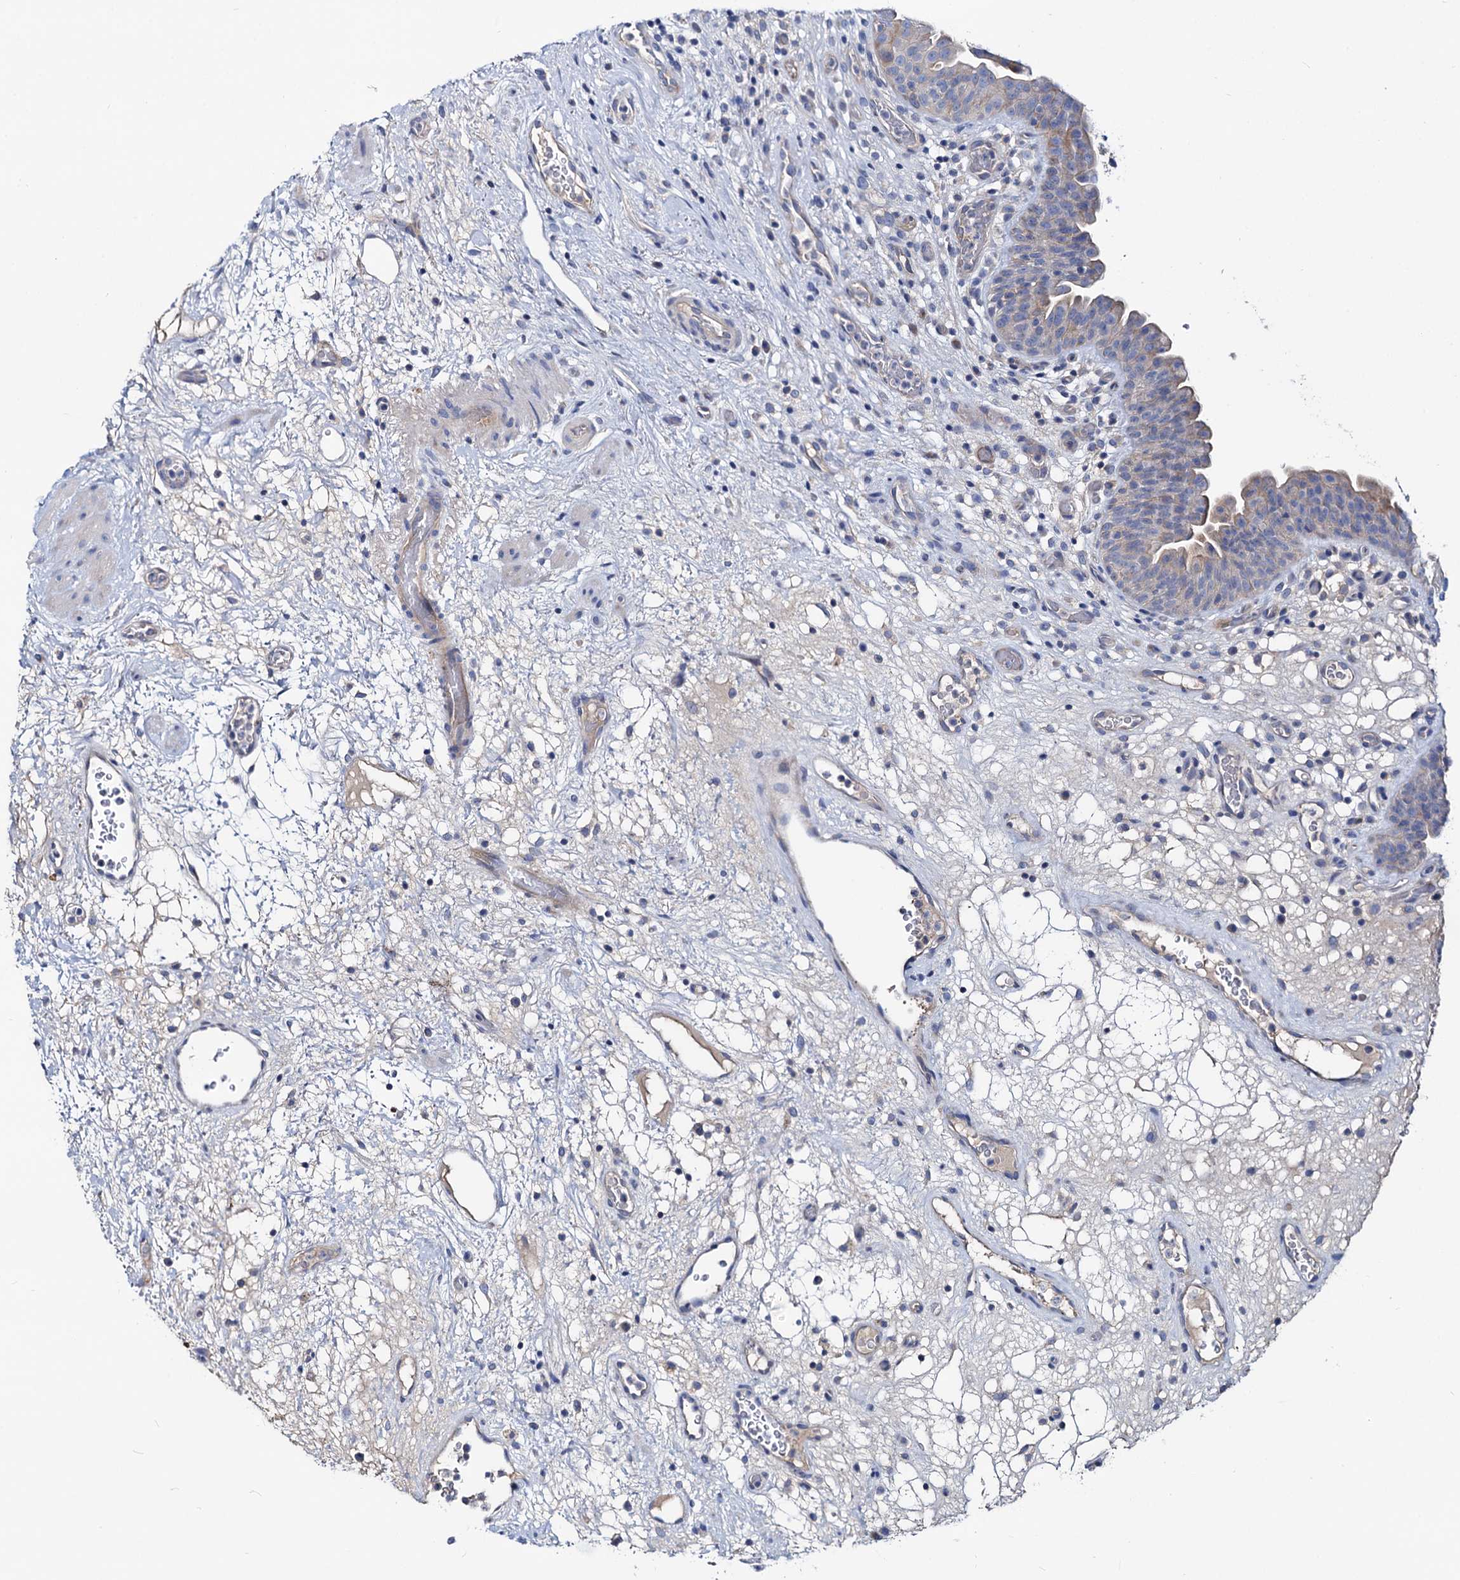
{"staining": {"intensity": "weak", "quantity": "<25%", "location": "cytoplasmic/membranous"}, "tissue": "urinary bladder", "cell_type": "Urothelial cells", "image_type": "normal", "snomed": [{"axis": "morphology", "description": "Normal tissue, NOS"}, {"axis": "topography", "description": "Urinary bladder"}], "caption": "Normal urinary bladder was stained to show a protein in brown. There is no significant staining in urothelial cells.", "gene": "DYDC2", "patient": {"sex": "male", "age": 71}}